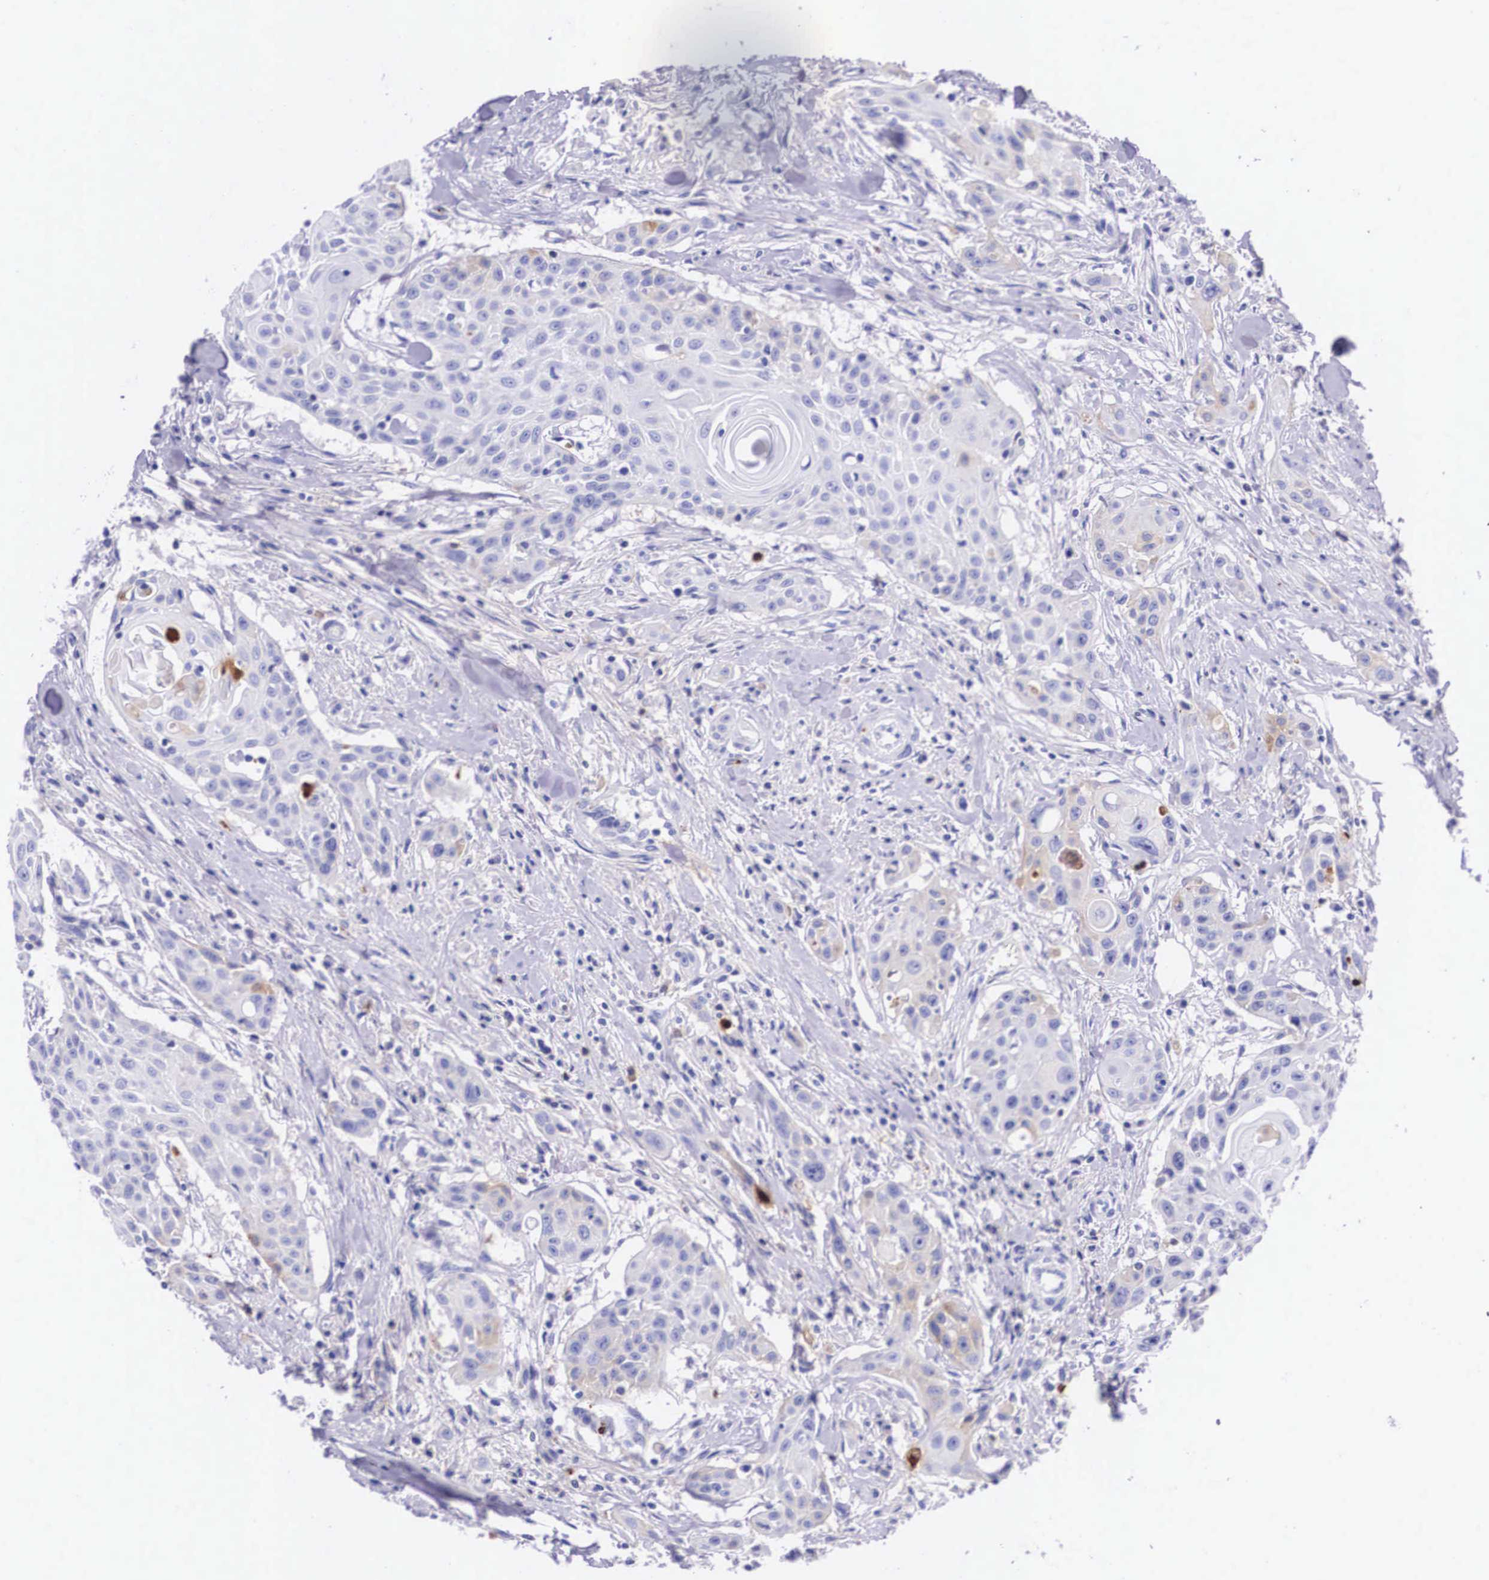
{"staining": {"intensity": "negative", "quantity": "none", "location": "none"}, "tissue": "head and neck cancer", "cell_type": "Tumor cells", "image_type": "cancer", "snomed": [{"axis": "morphology", "description": "Squamous cell carcinoma, NOS"}, {"axis": "morphology", "description": "Squamous cell carcinoma, metastatic, NOS"}, {"axis": "topography", "description": "Lymph node"}, {"axis": "topography", "description": "Salivary gland"}, {"axis": "topography", "description": "Head-Neck"}], "caption": "Immunohistochemistry of human head and neck cancer (squamous cell carcinoma) shows no expression in tumor cells.", "gene": "PLG", "patient": {"sex": "female", "age": 74}}